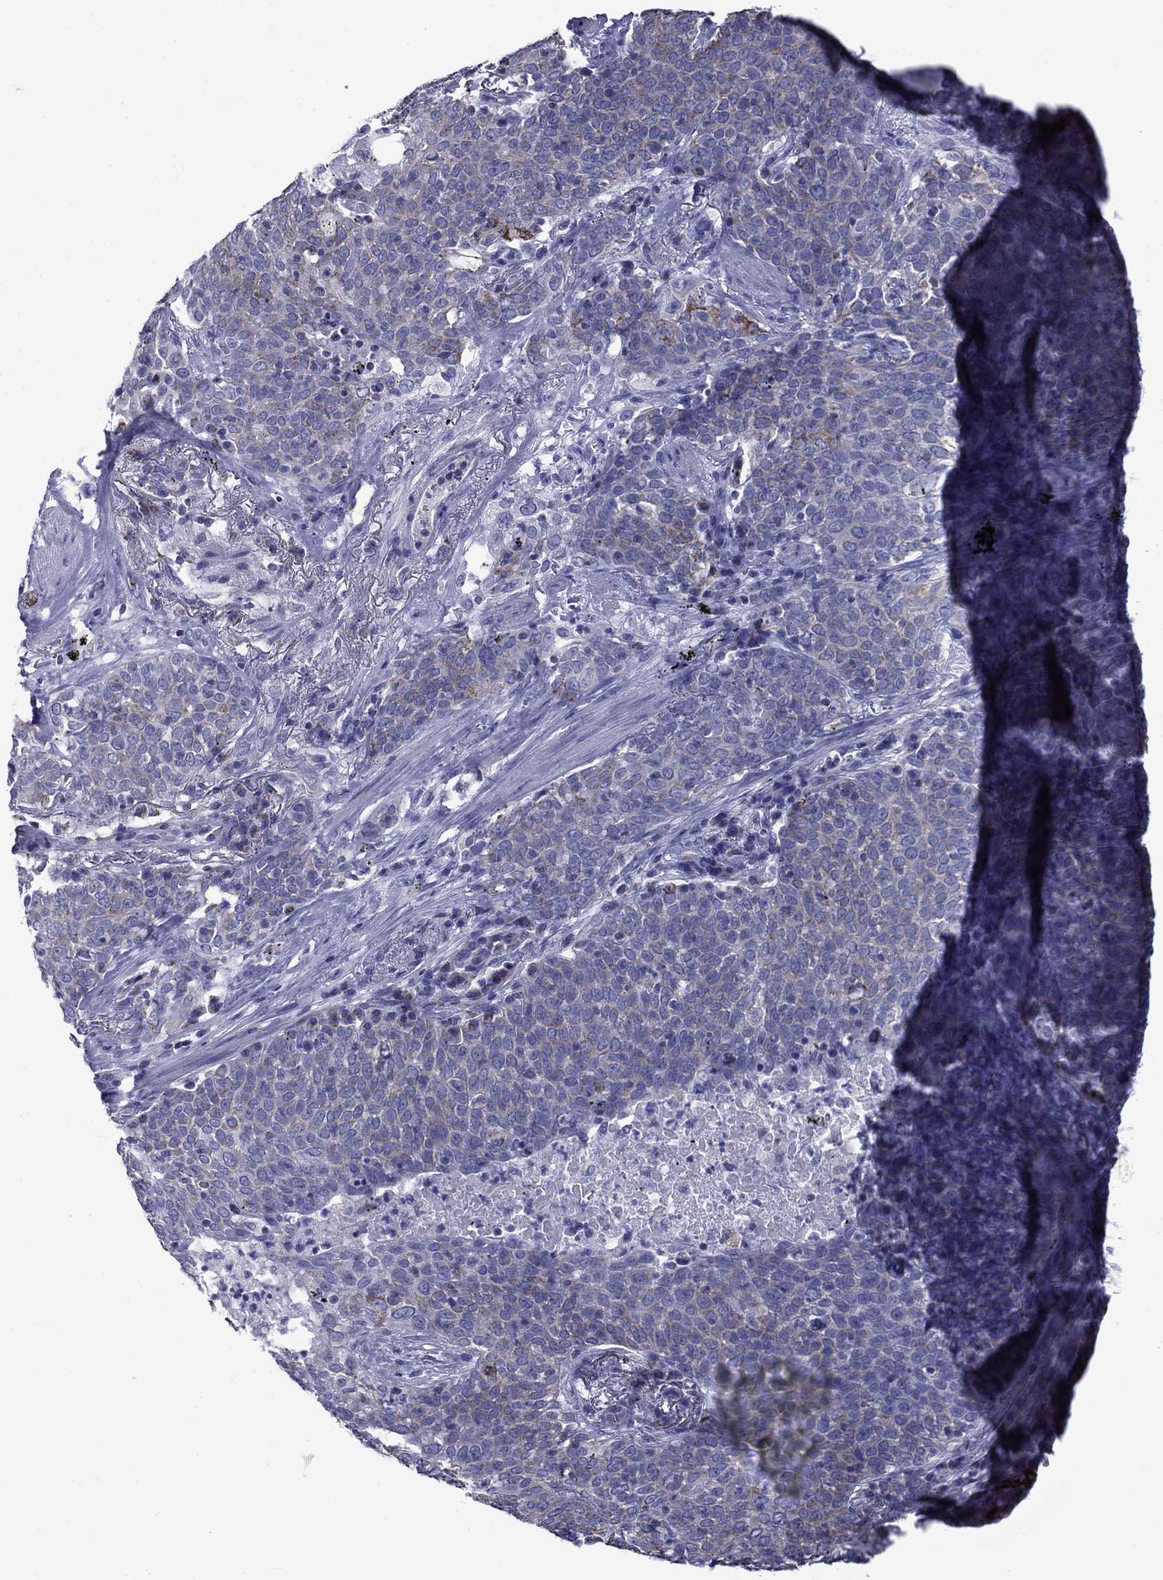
{"staining": {"intensity": "weak", "quantity": "<25%", "location": "cytoplasmic/membranous"}, "tissue": "lung cancer", "cell_type": "Tumor cells", "image_type": "cancer", "snomed": [{"axis": "morphology", "description": "Squamous cell carcinoma, NOS"}, {"axis": "topography", "description": "Lung"}], "caption": "Immunohistochemistry of human lung cancer shows no staining in tumor cells.", "gene": "ACADSB", "patient": {"sex": "male", "age": 82}}